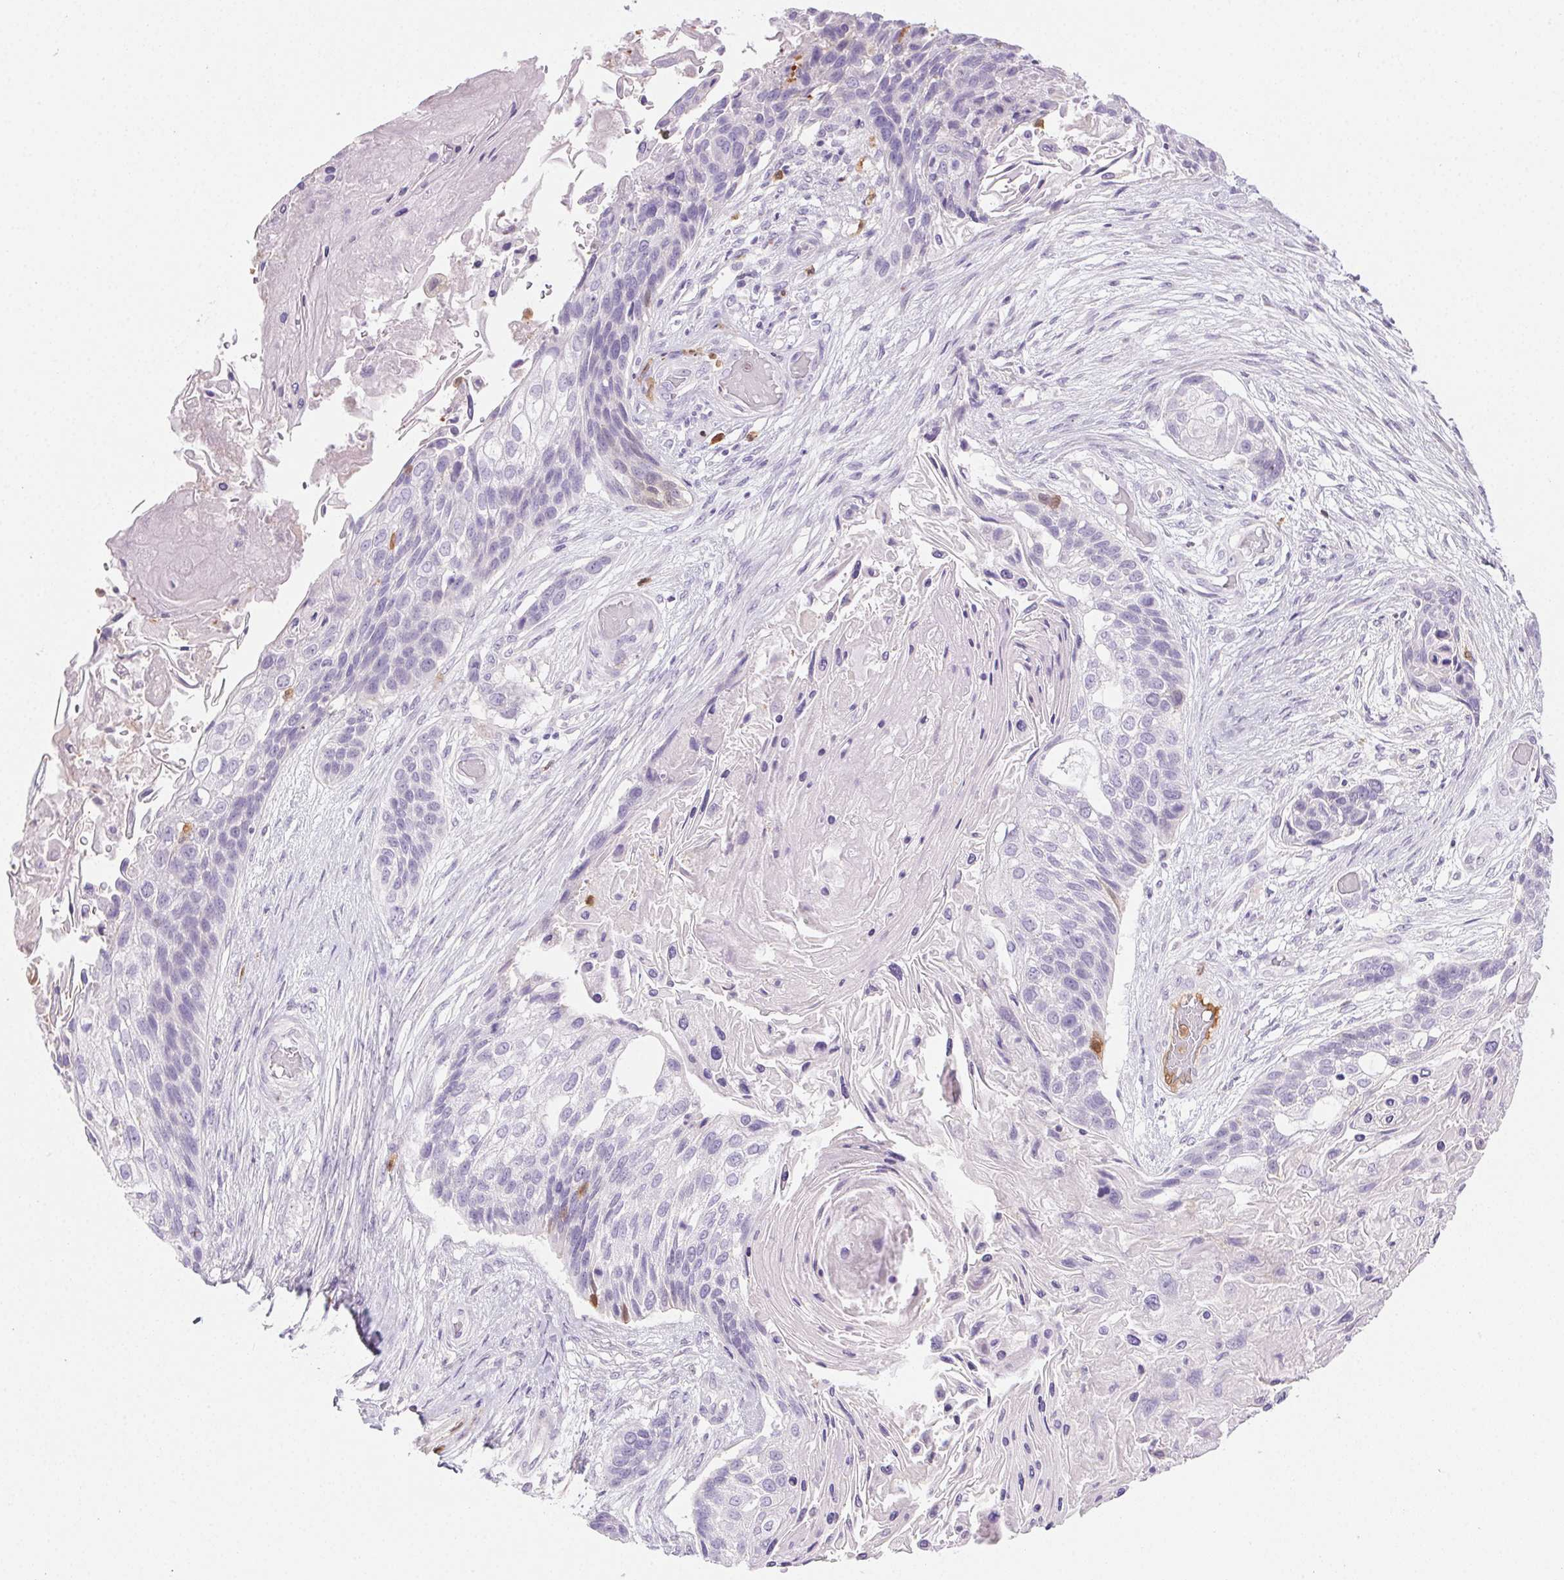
{"staining": {"intensity": "negative", "quantity": "none", "location": "none"}, "tissue": "lung cancer", "cell_type": "Tumor cells", "image_type": "cancer", "snomed": [{"axis": "morphology", "description": "Squamous cell carcinoma, NOS"}, {"axis": "topography", "description": "Lung"}], "caption": "Immunohistochemistry micrograph of neoplastic tissue: human lung cancer stained with DAB (3,3'-diaminobenzidine) shows no significant protein positivity in tumor cells.", "gene": "TMEM45A", "patient": {"sex": "male", "age": 69}}